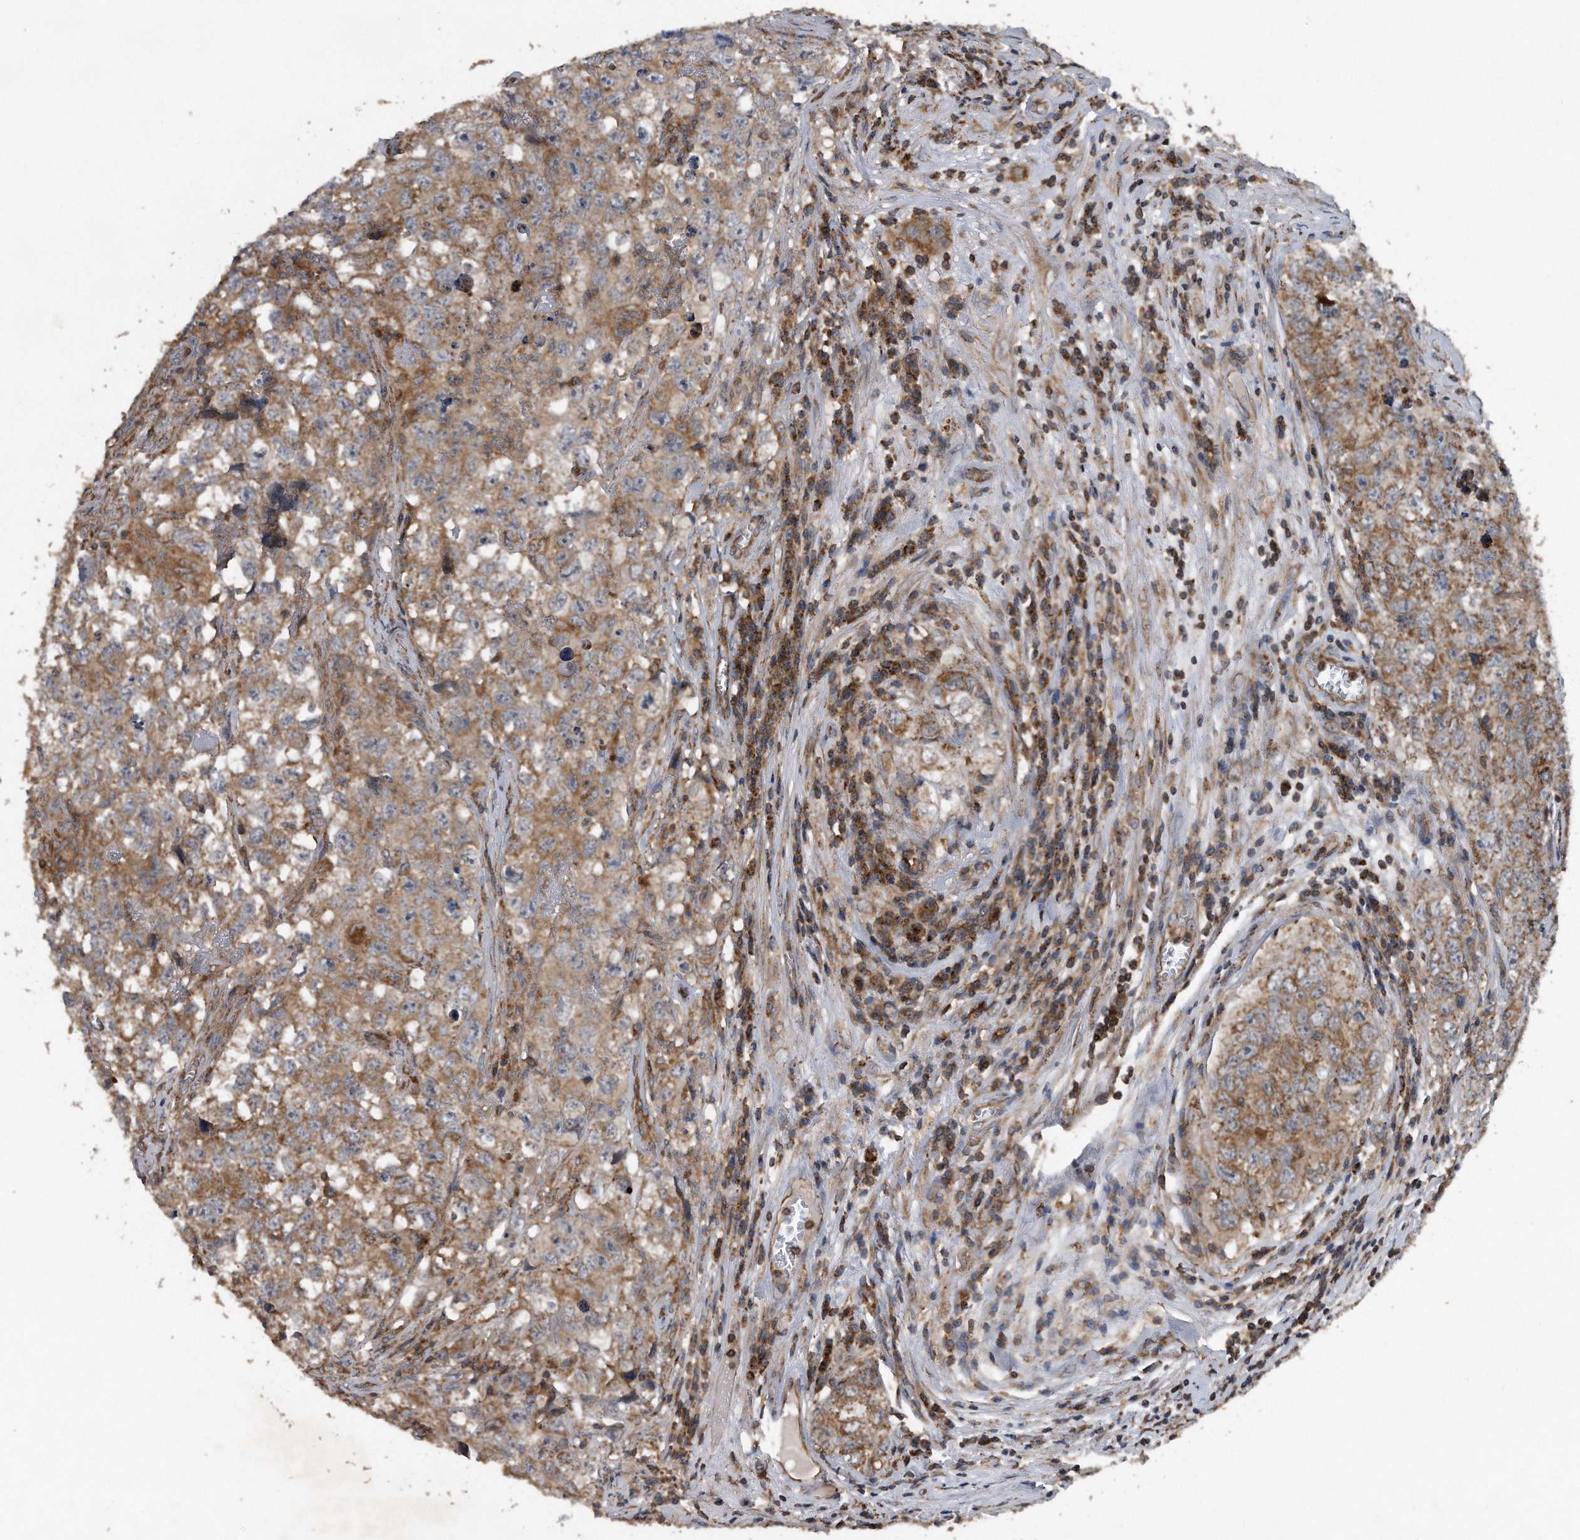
{"staining": {"intensity": "moderate", "quantity": ">75%", "location": "cytoplasmic/membranous"}, "tissue": "testis cancer", "cell_type": "Tumor cells", "image_type": "cancer", "snomed": [{"axis": "morphology", "description": "Seminoma, NOS"}, {"axis": "morphology", "description": "Carcinoma, Embryonal, NOS"}, {"axis": "topography", "description": "Testis"}], "caption": "Brown immunohistochemical staining in testis seminoma demonstrates moderate cytoplasmic/membranous staining in about >75% of tumor cells.", "gene": "ALPK2", "patient": {"sex": "male", "age": 43}}